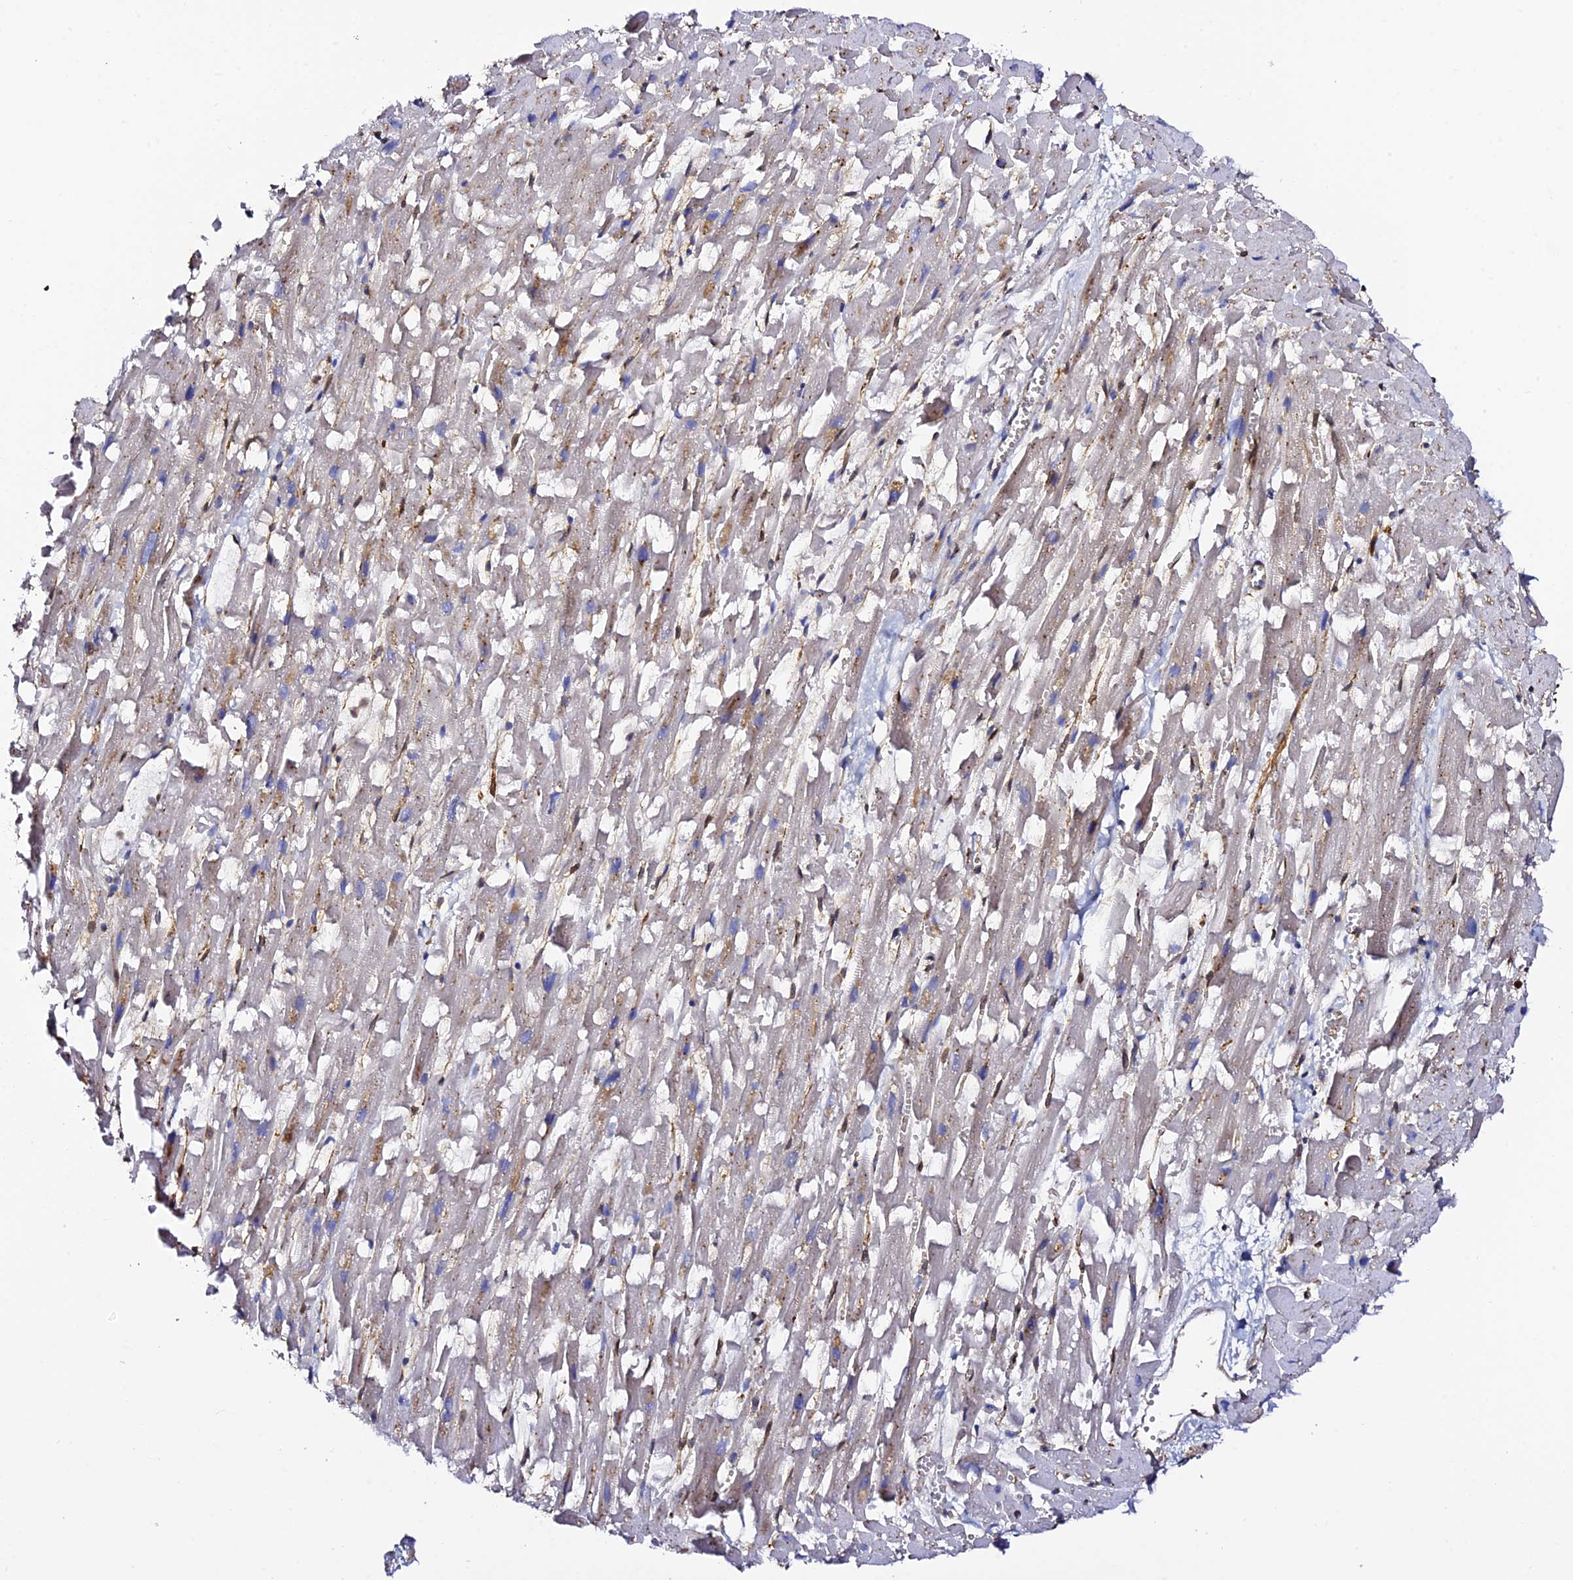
{"staining": {"intensity": "strong", "quantity": "25%-75%", "location": "nuclear"}, "tissue": "heart muscle", "cell_type": "Cardiomyocytes", "image_type": "normal", "snomed": [{"axis": "morphology", "description": "Normal tissue, NOS"}, {"axis": "topography", "description": "Heart"}], "caption": "An image showing strong nuclear positivity in about 25%-75% of cardiomyocytes in unremarkable heart muscle, as visualized by brown immunohistochemical staining.", "gene": "TRPV2", "patient": {"sex": "female", "age": 64}}